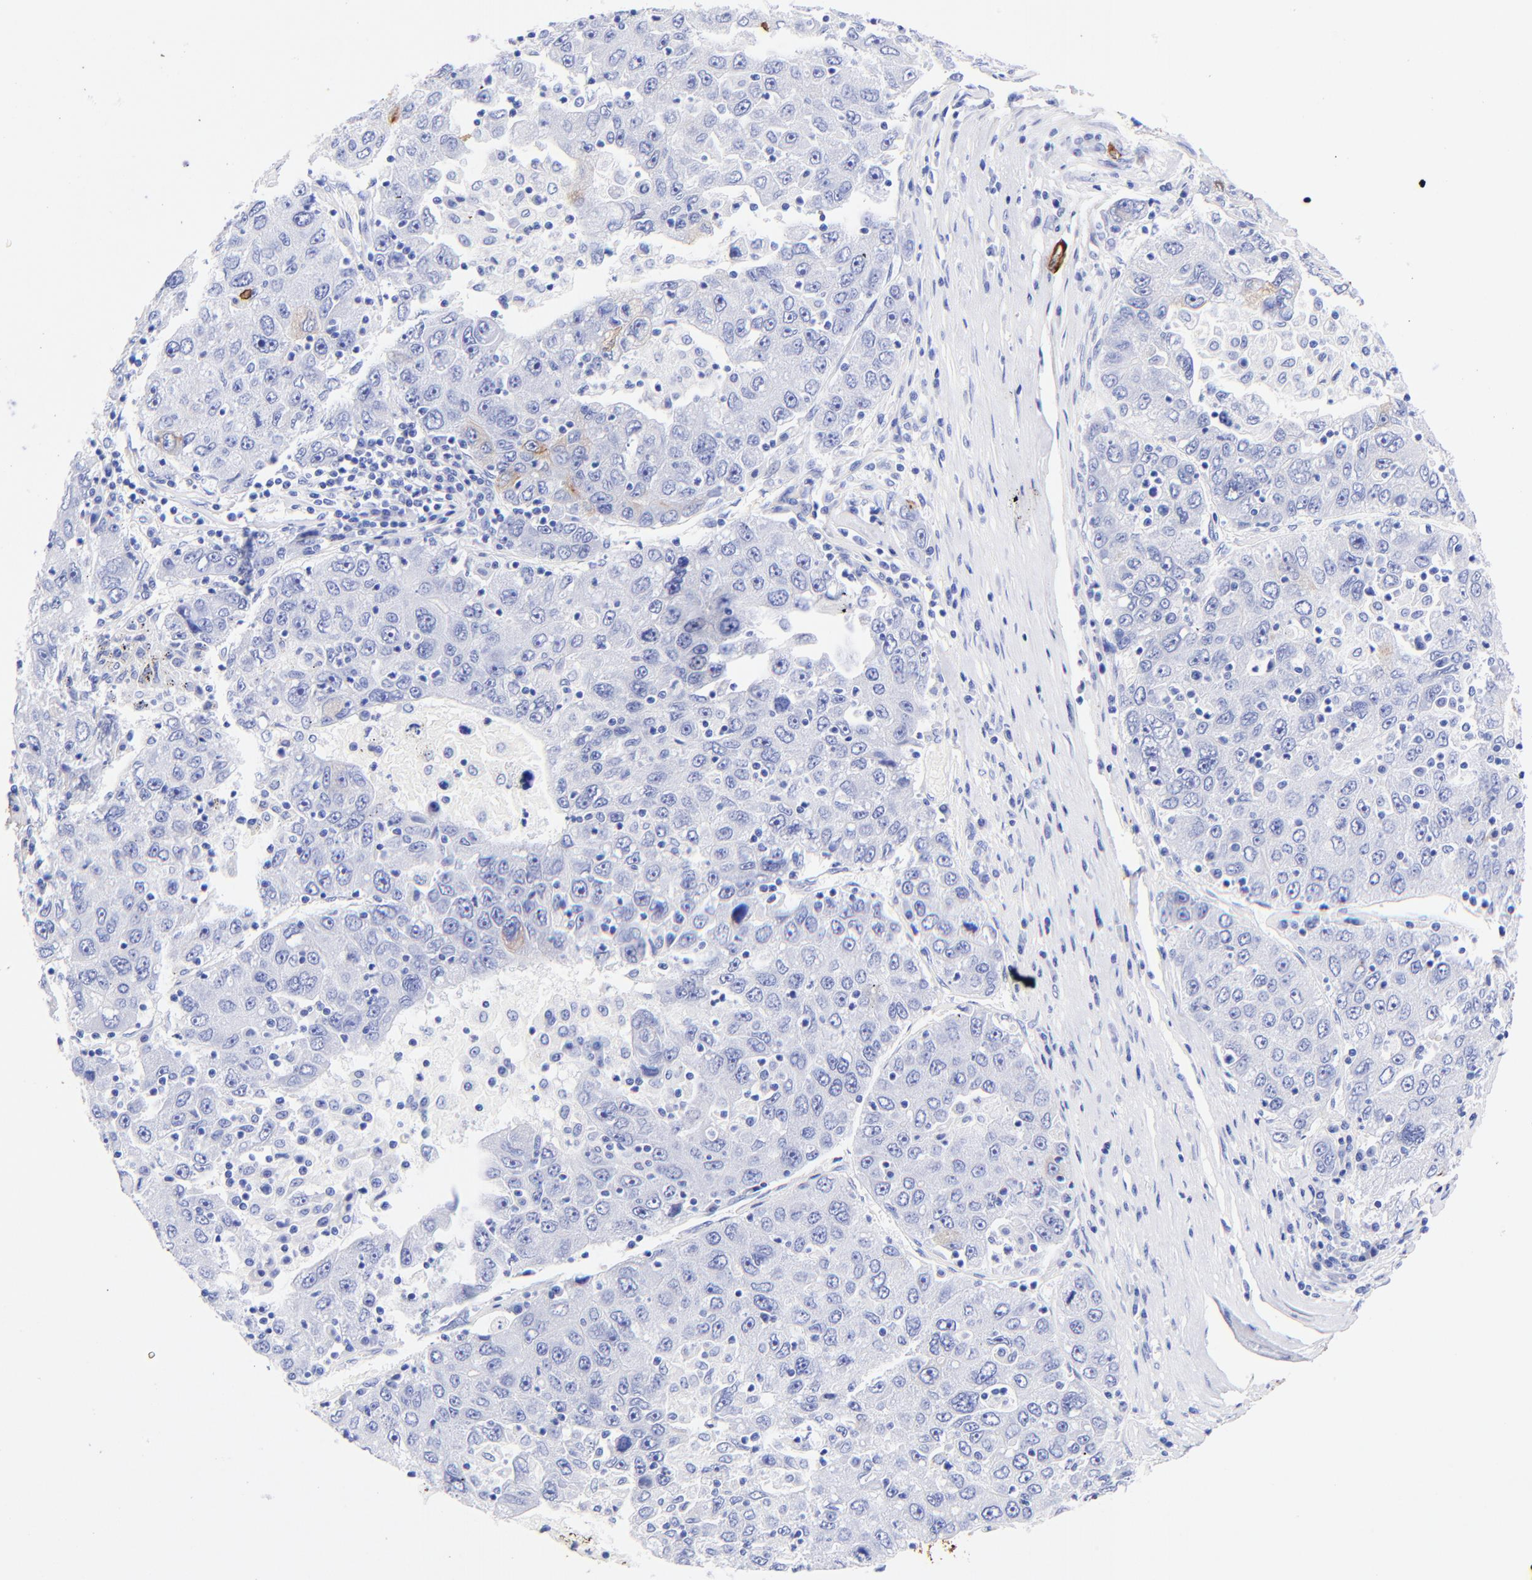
{"staining": {"intensity": "negative", "quantity": "none", "location": "none"}, "tissue": "liver cancer", "cell_type": "Tumor cells", "image_type": "cancer", "snomed": [{"axis": "morphology", "description": "Carcinoma, Hepatocellular, NOS"}, {"axis": "topography", "description": "Liver"}], "caption": "Hepatocellular carcinoma (liver) stained for a protein using immunohistochemistry (IHC) displays no positivity tumor cells.", "gene": "KRT19", "patient": {"sex": "male", "age": 49}}